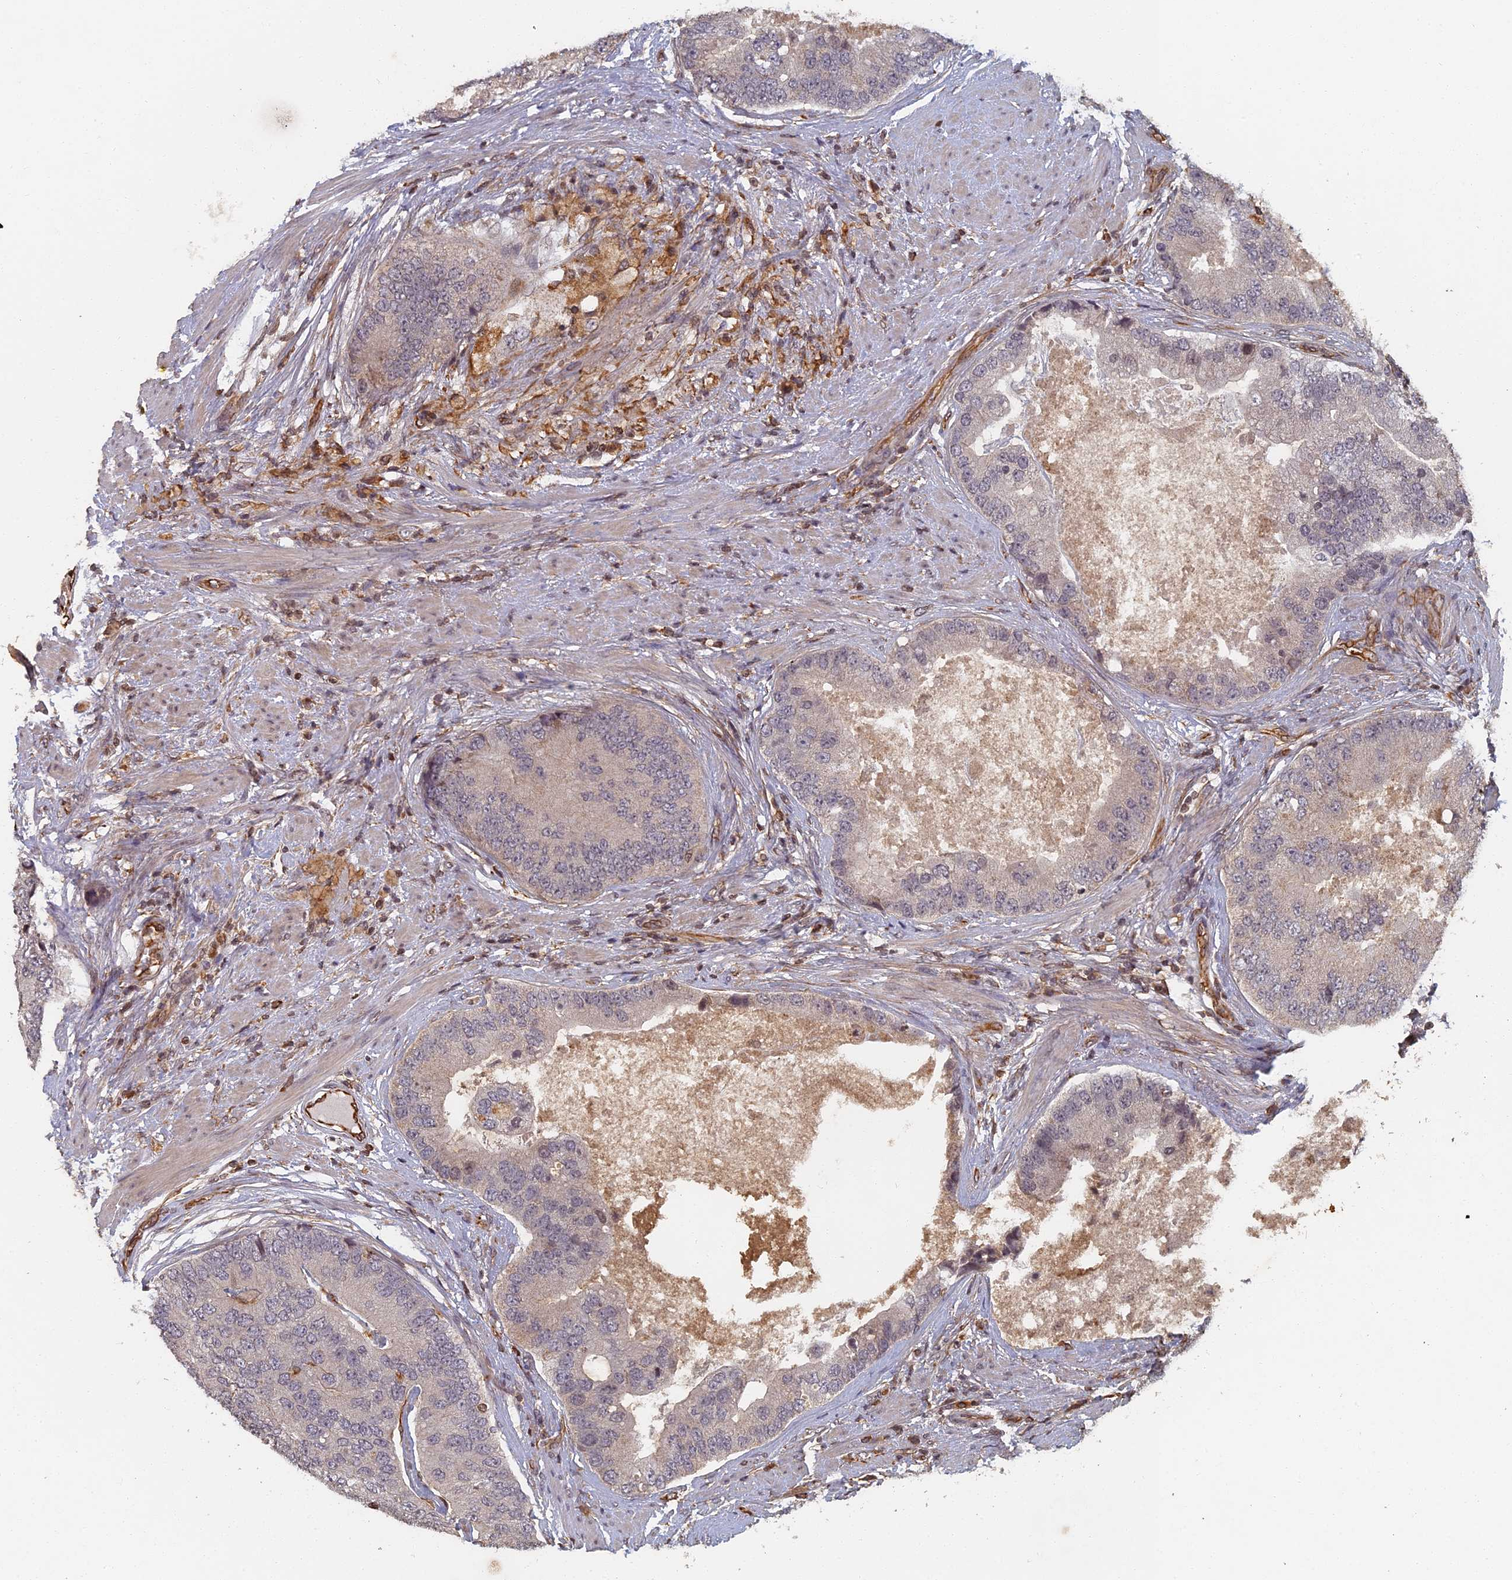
{"staining": {"intensity": "negative", "quantity": "none", "location": "none"}, "tissue": "prostate cancer", "cell_type": "Tumor cells", "image_type": "cancer", "snomed": [{"axis": "morphology", "description": "Adenocarcinoma, High grade"}, {"axis": "topography", "description": "Prostate"}], "caption": "An image of prostate adenocarcinoma (high-grade) stained for a protein exhibits no brown staining in tumor cells. The staining is performed using DAB brown chromogen with nuclei counter-stained in using hematoxylin.", "gene": "ABCB10", "patient": {"sex": "male", "age": 70}}